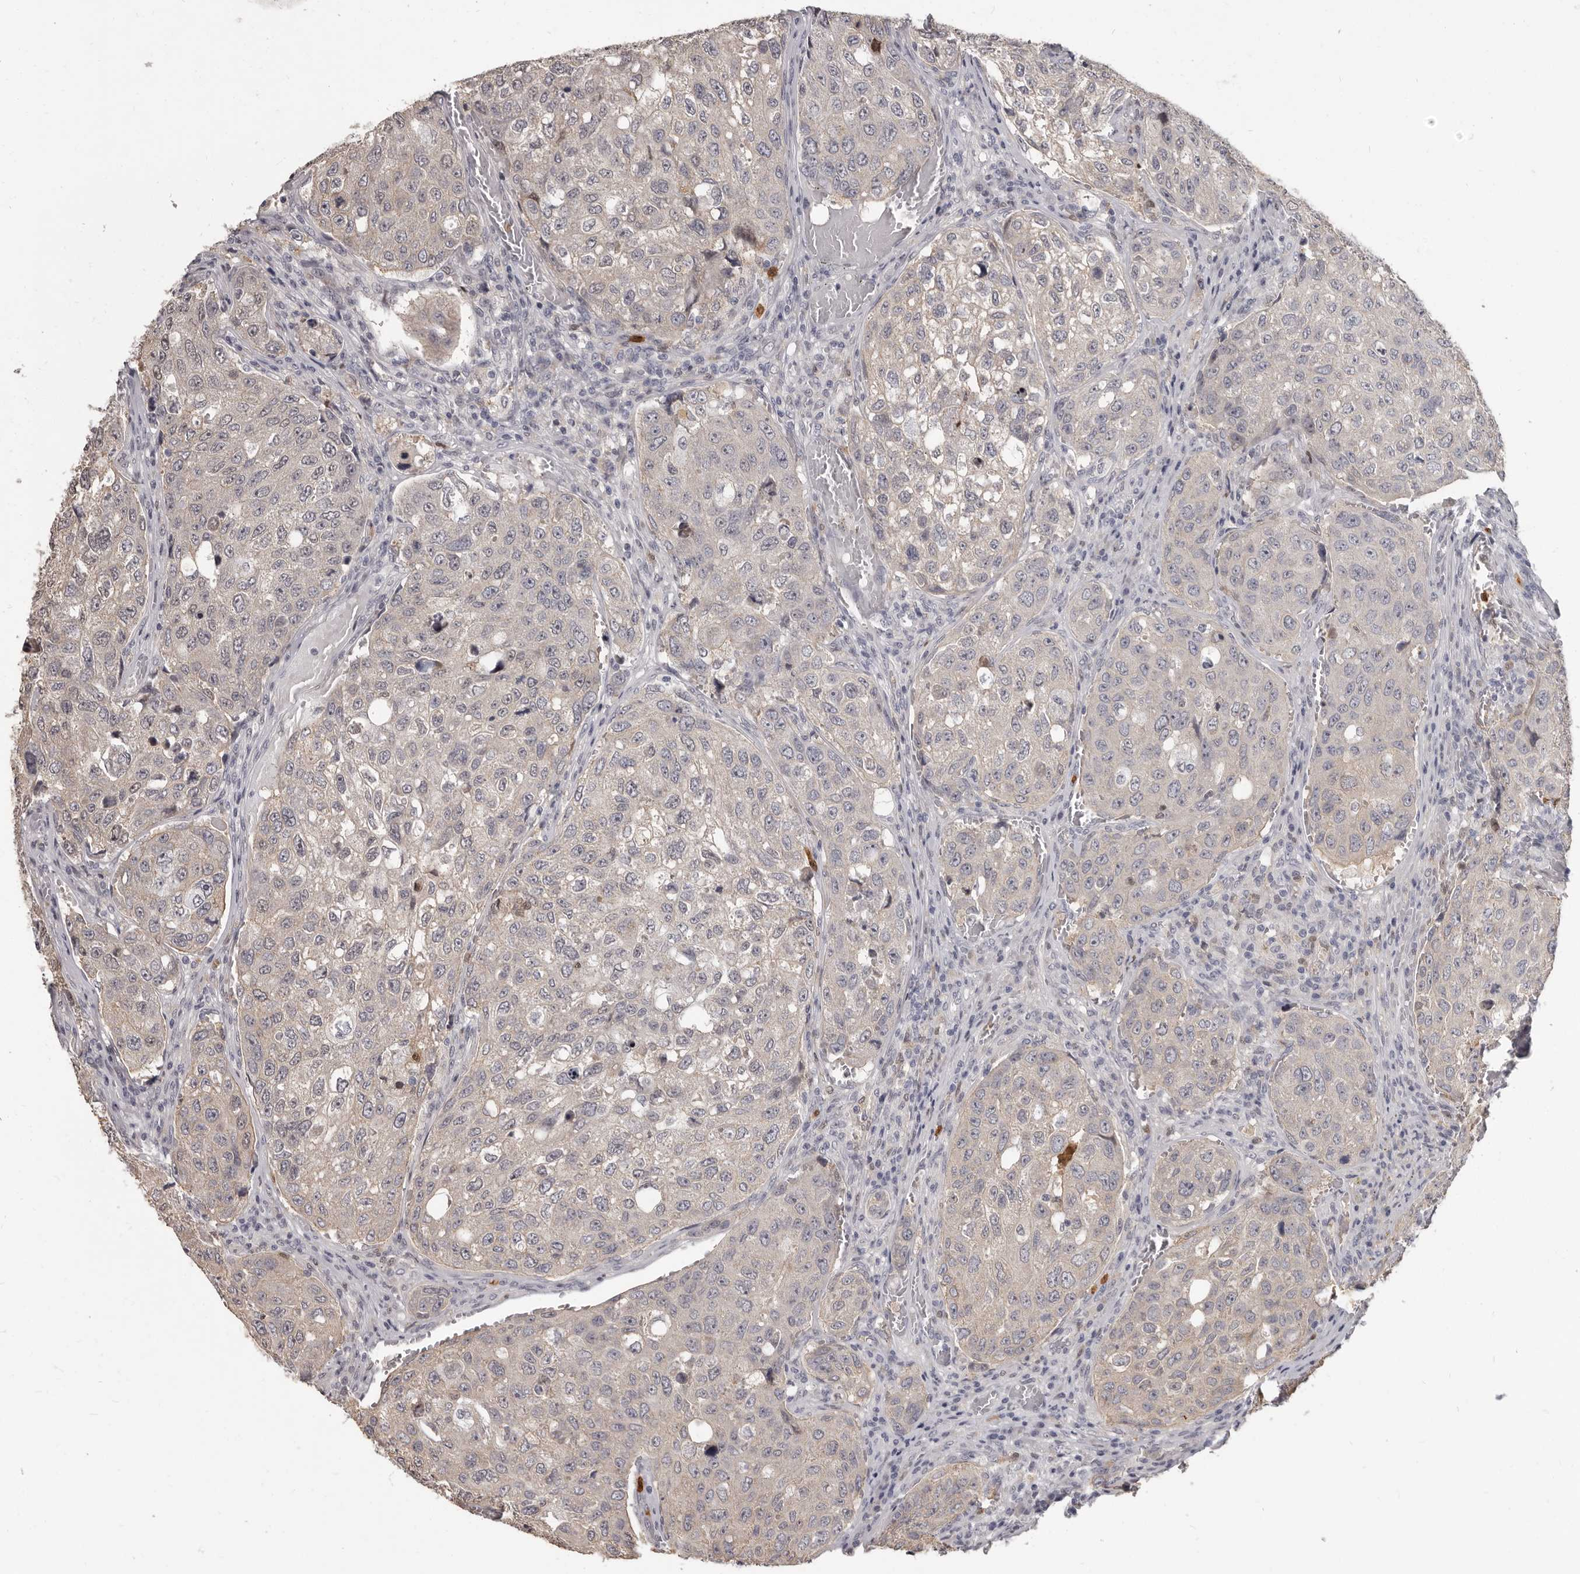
{"staining": {"intensity": "negative", "quantity": "none", "location": "none"}, "tissue": "urothelial cancer", "cell_type": "Tumor cells", "image_type": "cancer", "snomed": [{"axis": "morphology", "description": "Urothelial carcinoma, High grade"}, {"axis": "topography", "description": "Lymph node"}, {"axis": "topography", "description": "Urinary bladder"}], "caption": "Protein analysis of urothelial carcinoma (high-grade) shows no significant expression in tumor cells.", "gene": "GPR157", "patient": {"sex": "male", "age": 51}}